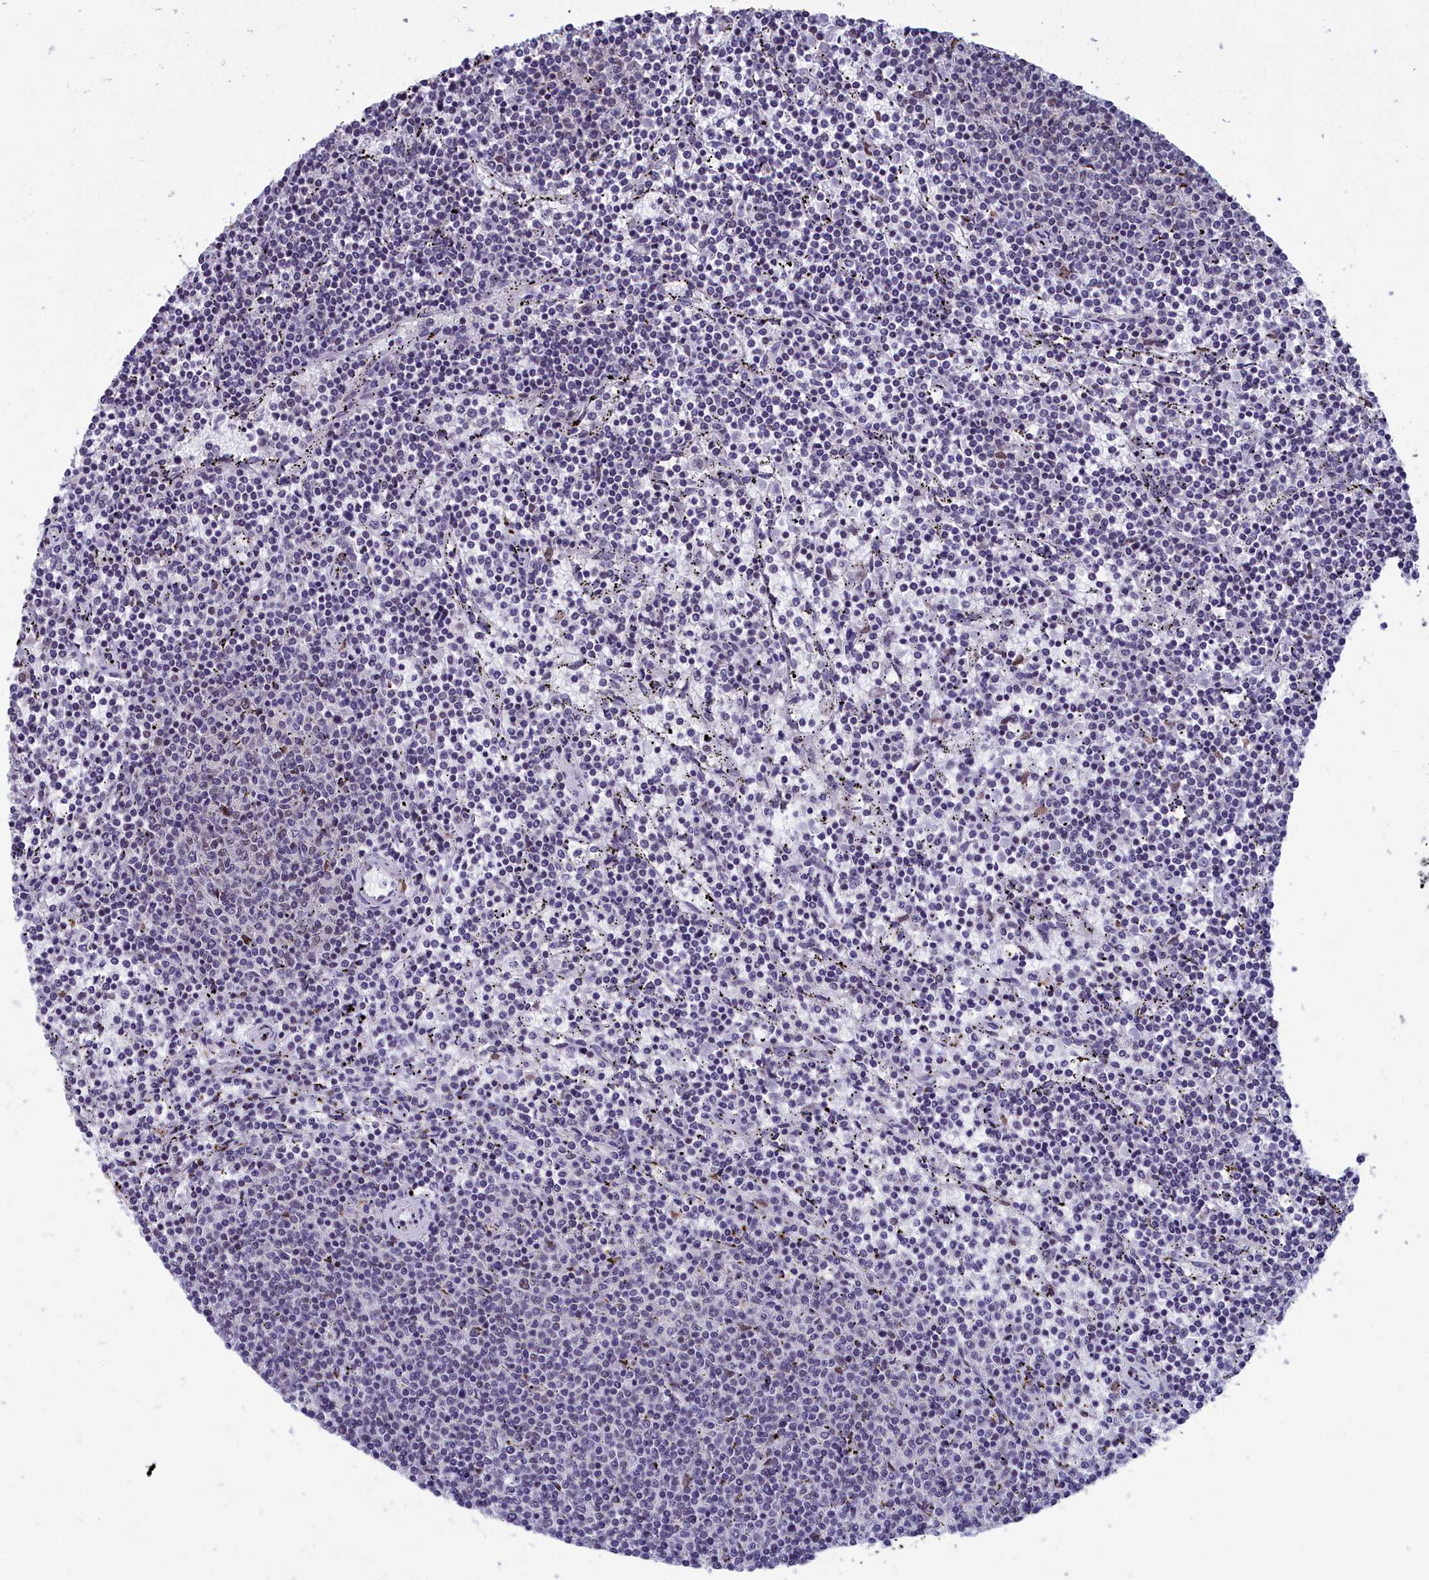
{"staining": {"intensity": "negative", "quantity": "none", "location": "none"}, "tissue": "lymphoma", "cell_type": "Tumor cells", "image_type": "cancer", "snomed": [{"axis": "morphology", "description": "Malignant lymphoma, non-Hodgkin's type, Low grade"}, {"axis": "topography", "description": "Spleen"}], "caption": "Malignant lymphoma, non-Hodgkin's type (low-grade) was stained to show a protein in brown. There is no significant staining in tumor cells.", "gene": "CCDC97", "patient": {"sex": "female", "age": 50}}